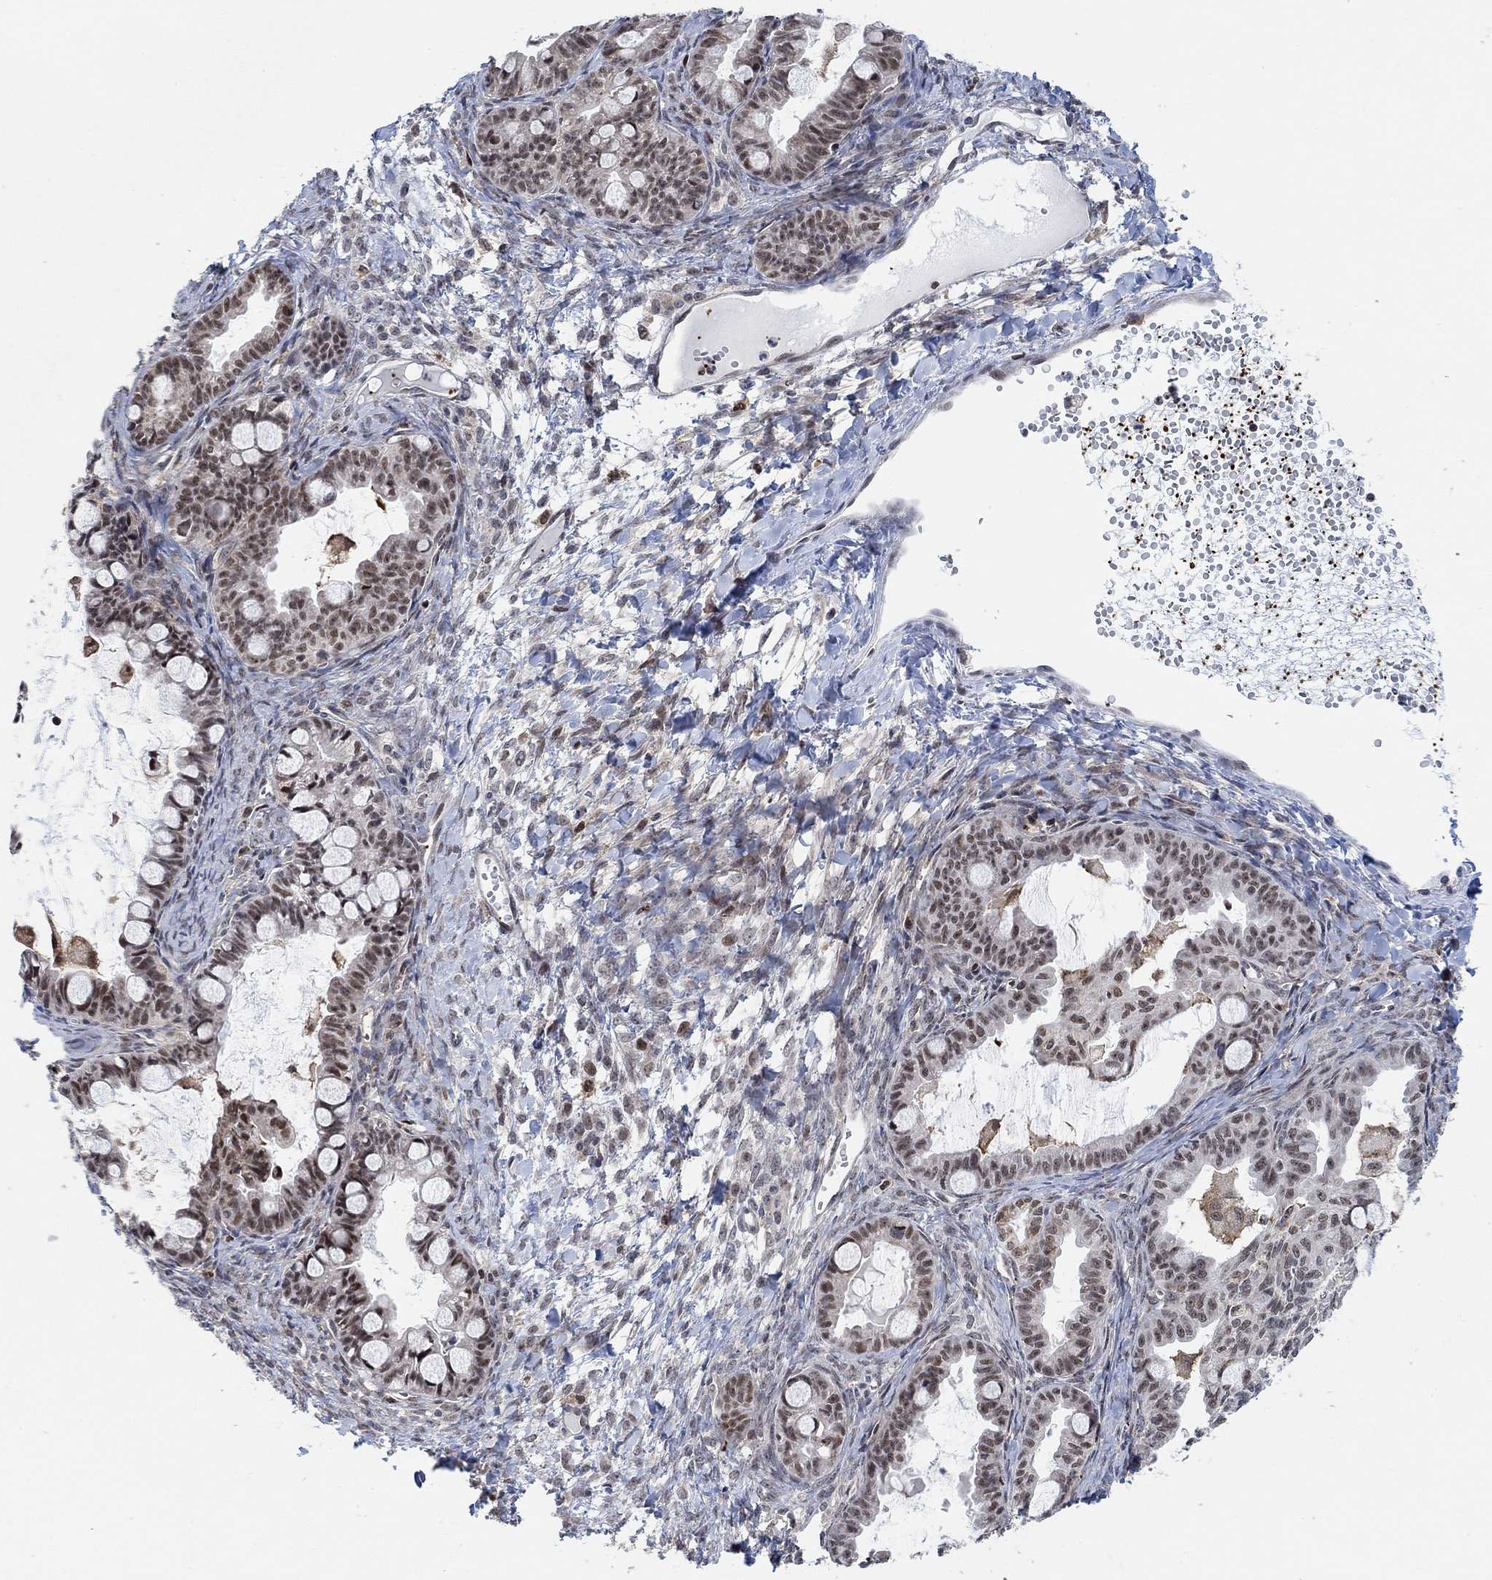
{"staining": {"intensity": "moderate", "quantity": "25%-75%", "location": "nuclear"}, "tissue": "ovarian cancer", "cell_type": "Tumor cells", "image_type": "cancer", "snomed": [{"axis": "morphology", "description": "Cystadenocarcinoma, mucinous, NOS"}, {"axis": "topography", "description": "Ovary"}], "caption": "A photomicrograph showing moderate nuclear expression in about 25%-75% of tumor cells in ovarian cancer (mucinous cystadenocarcinoma), as visualized by brown immunohistochemical staining.", "gene": "PWWP2B", "patient": {"sex": "female", "age": 63}}